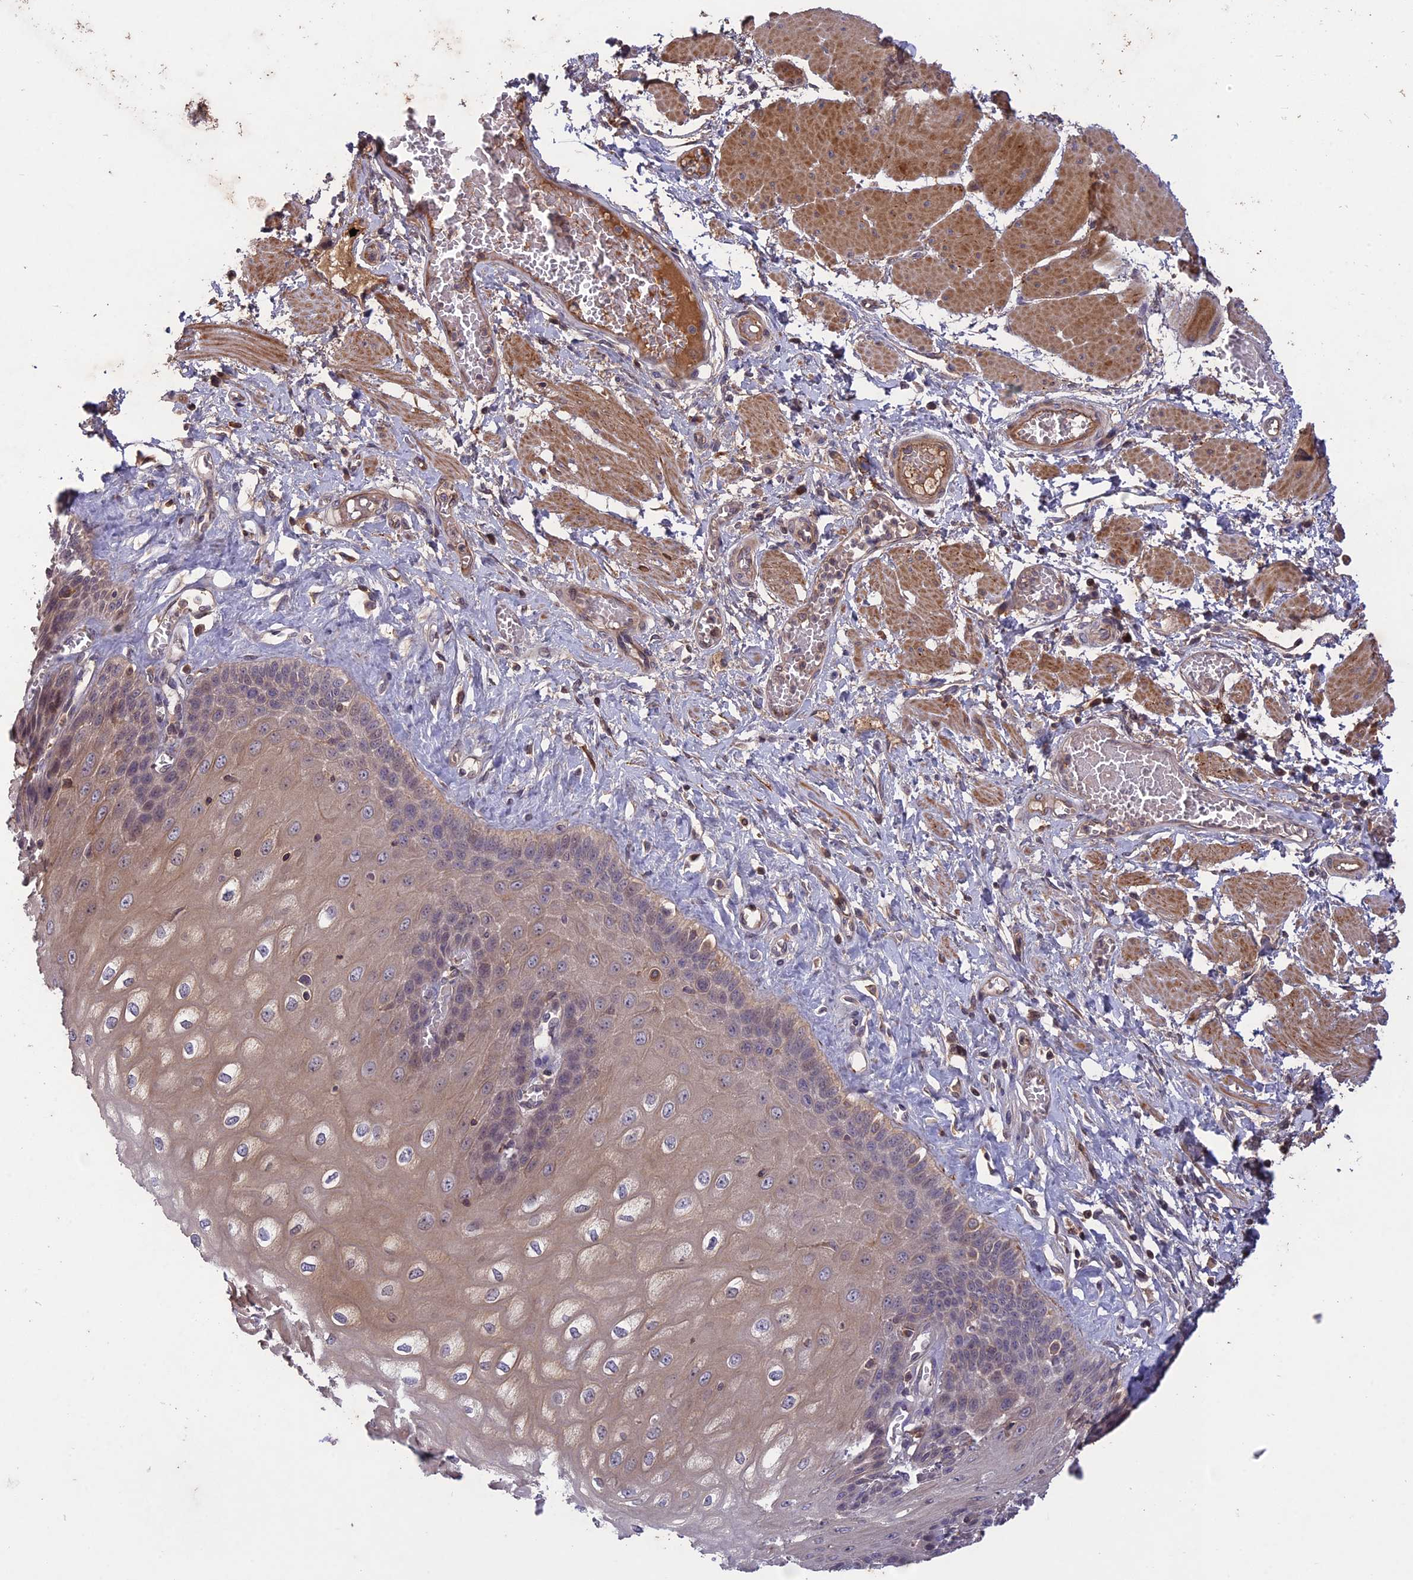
{"staining": {"intensity": "weak", "quantity": ">75%", "location": "cytoplasmic/membranous"}, "tissue": "esophagus", "cell_type": "Squamous epithelial cells", "image_type": "normal", "snomed": [{"axis": "morphology", "description": "Normal tissue, NOS"}, {"axis": "topography", "description": "Esophagus"}], "caption": "Squamous epithelial cells exhibit low levels of weak cytoplasmic/membranous positivity in about >75% of cells in unremarkable human esophagus. The protein of interest is stained brown, and the nuclei are stained in blue (DAB (3,3'-diaminobenzidine) IHC with brightfield microscopy, high magnification).", "gene": "ADO", "patient": {"sex": "male", "age": 60}}